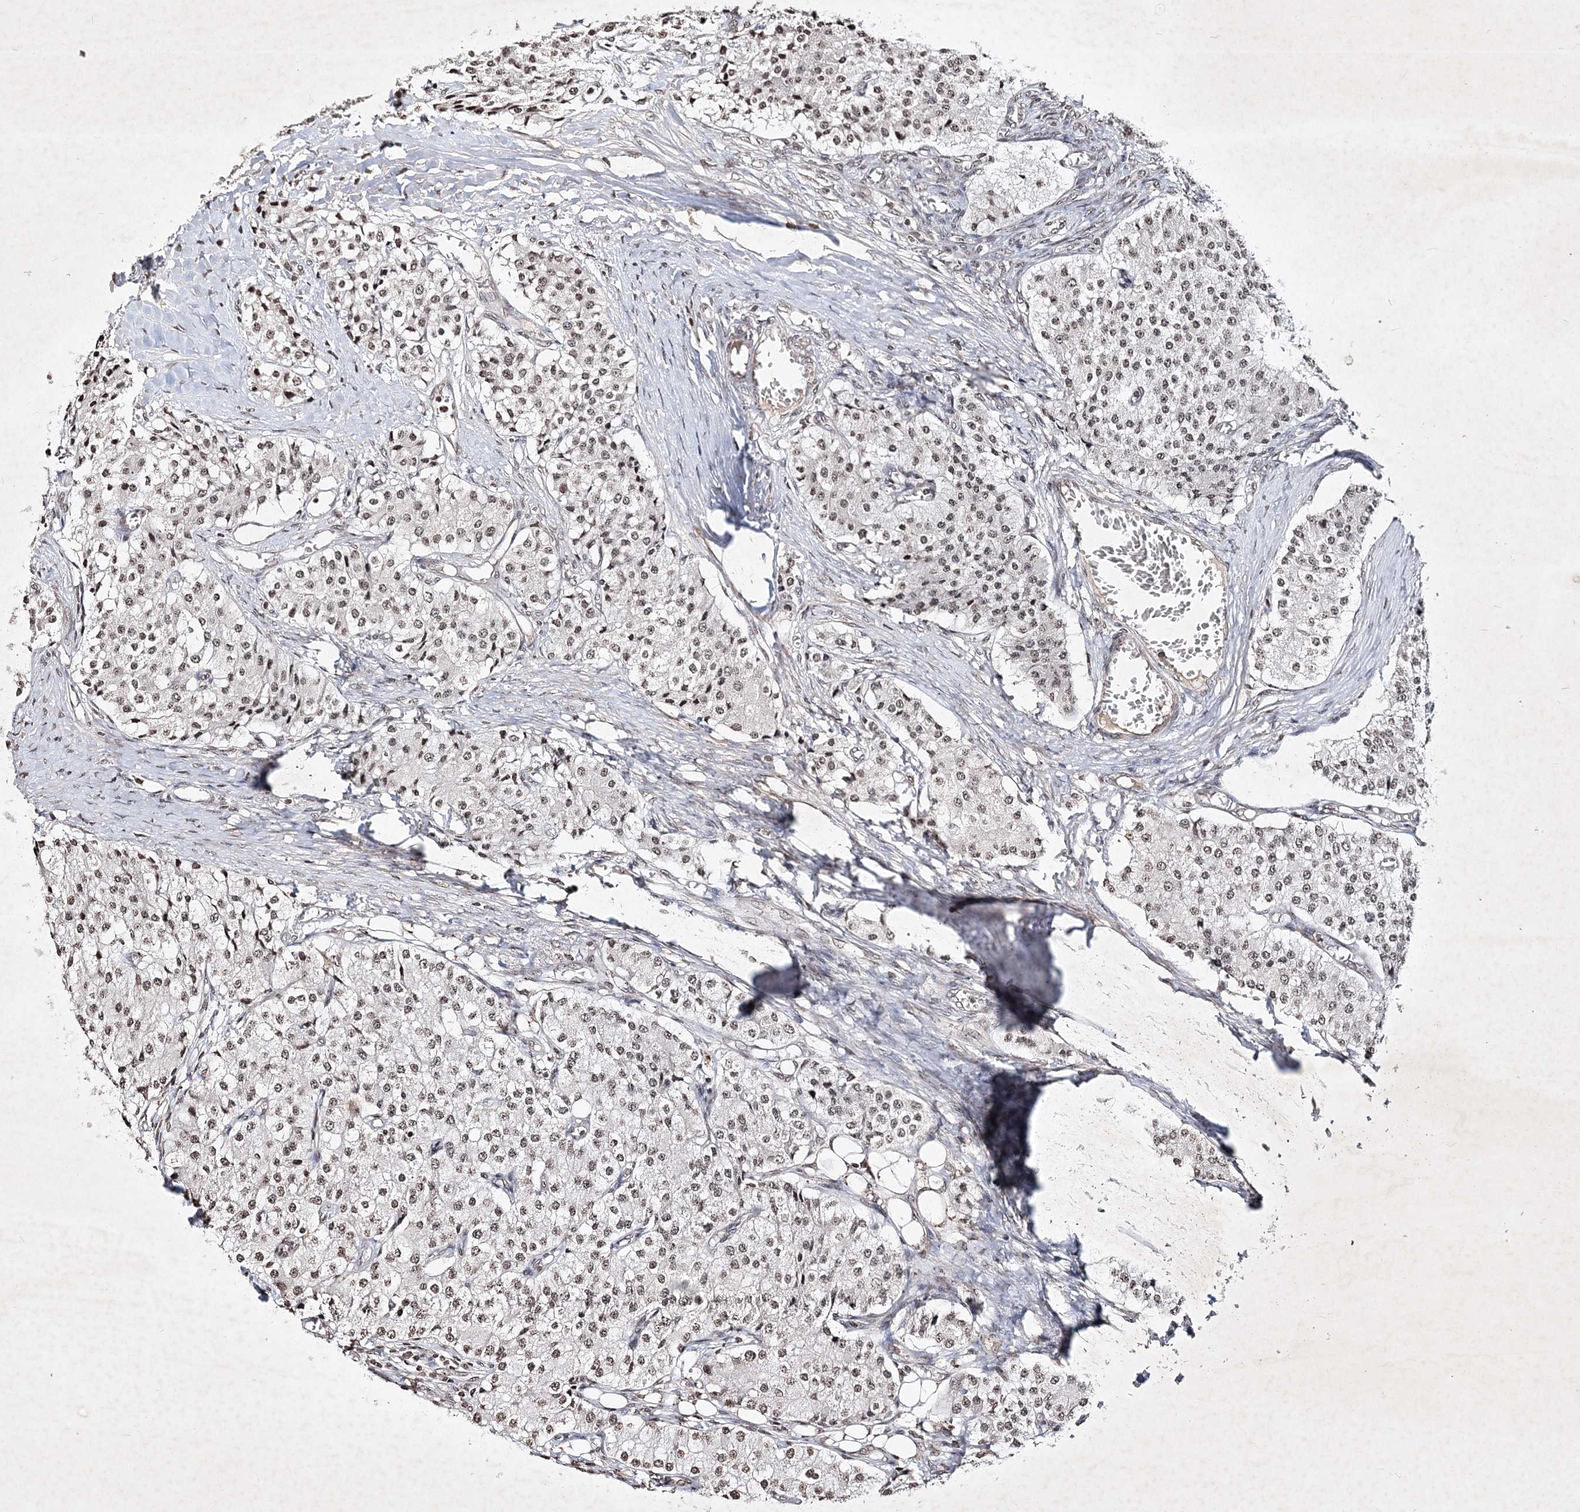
{"staining": {"intensity": "moderate", "quantity": ">75%", "location": "nuclear"}, "tissue": "carcinoid", "cell_type": "Tumor cells", "image_type": "cancer", "snomed": [{"axis": "morphology", "description": "Carcinoid, malignant, NOS"}, {"axis": "topography", "description": "Colon"}], "caption": "IHC photomicrograph of neoplastic tissue: carcinoid stained using immunohistochemistry (IHC) displays medium levels of moderate protein expression localized specifically in the nuclear of tumor cells, appearing as a nuclear brown color.", "gene": "SOWAHB", "patient": {"sex": "female", "age": 52}}